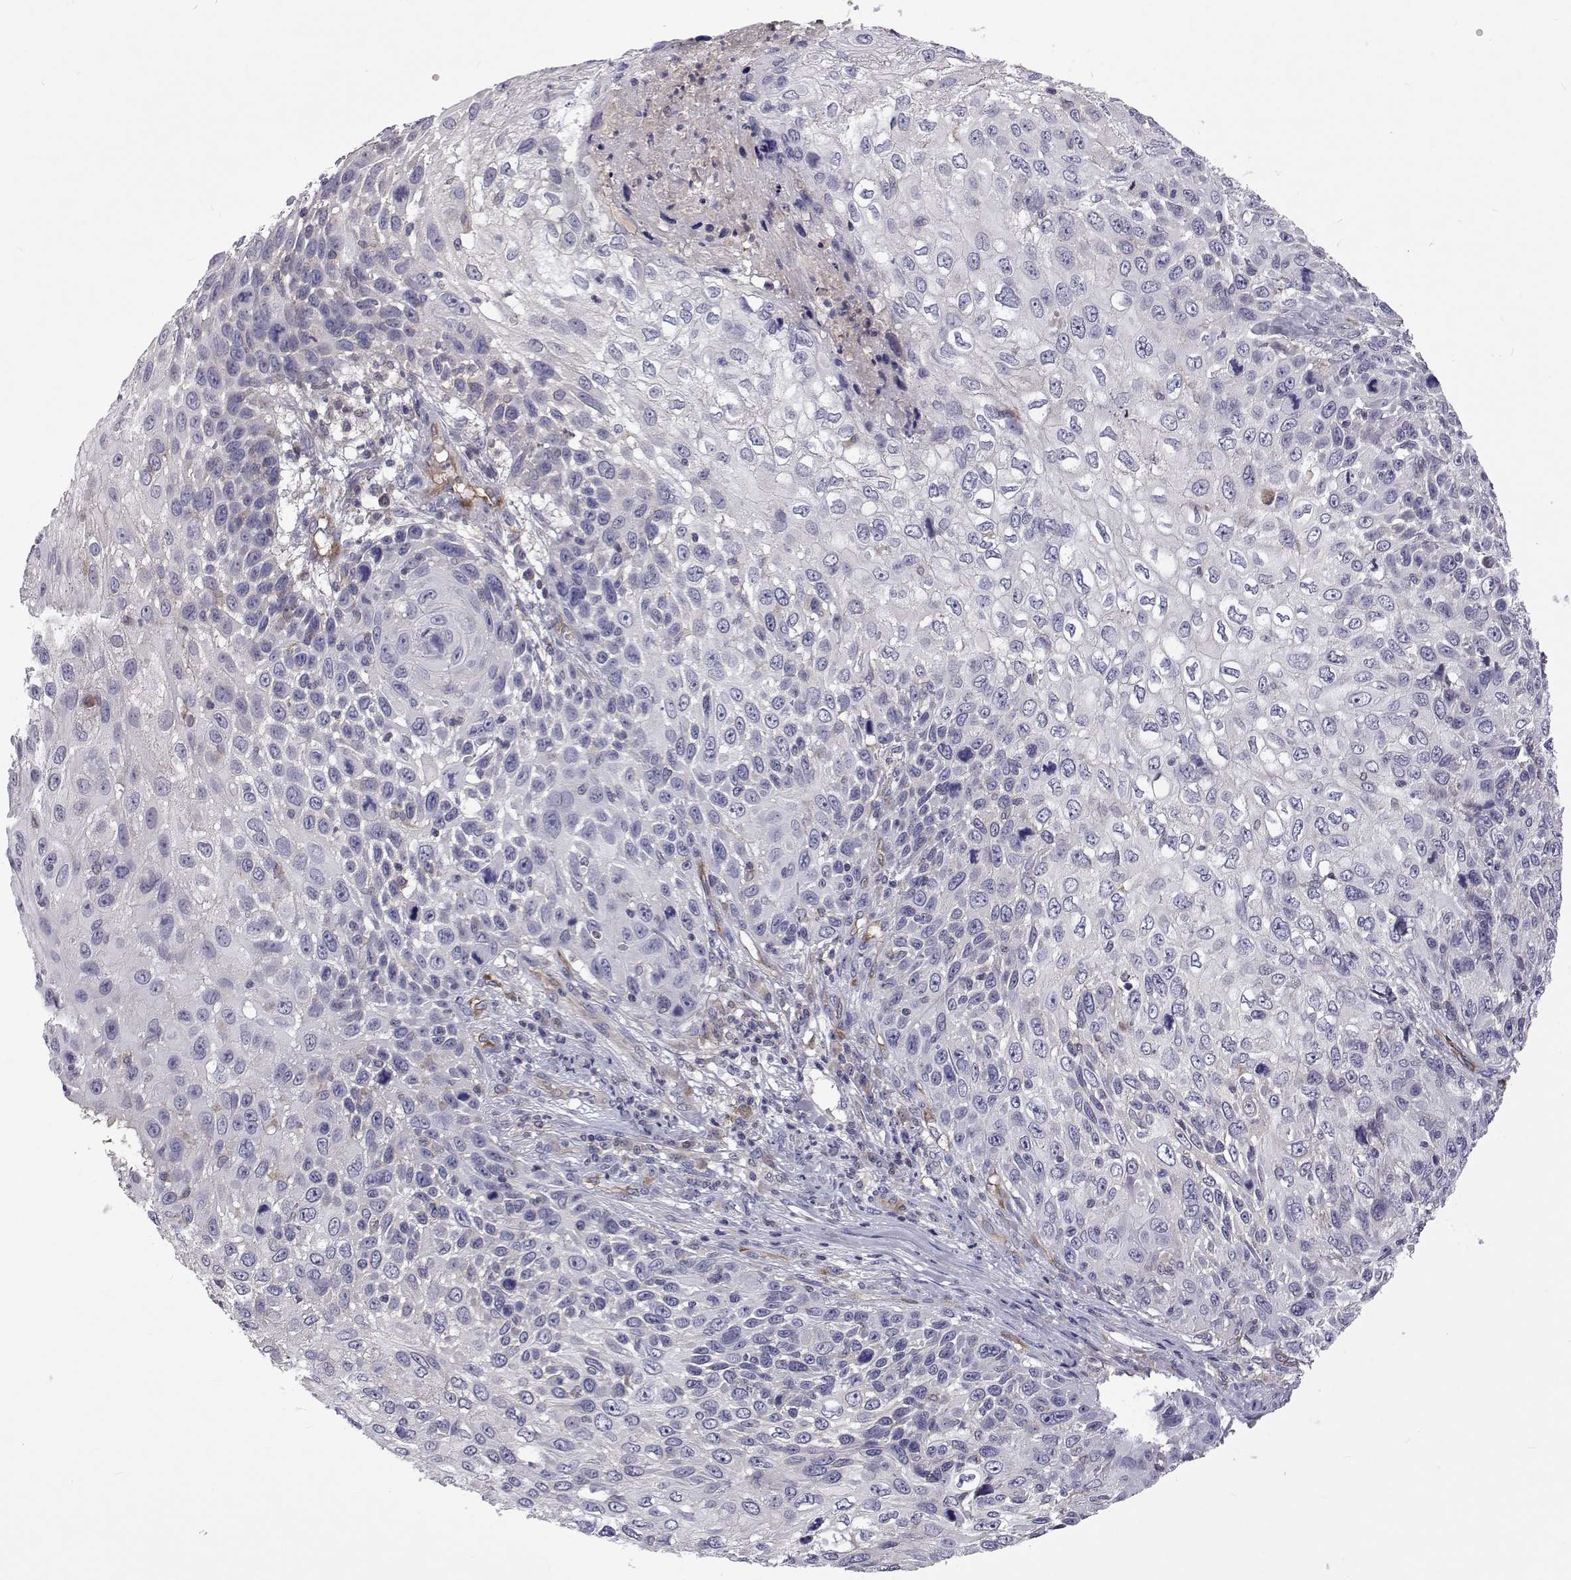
{"staining": {"intensity": "negative", "quantity": "none", "location": "none"}, "tissue": "skin cancer", "cell_type": "Tumor cells", "image_type": "cancer", "snomed": [{"axis": "morphology", "description": "Squamous cell carcinoma, NOS"}, {"axis": "topography", "description": "Skin"}], "caption": "There is no significant staining in tumor cells of squamous cell carcinoma (skin). (IHC, brightfield microscopy, high magnification).", "gene": "TCF15", "patient": {"sex": "male", "age": 92}}